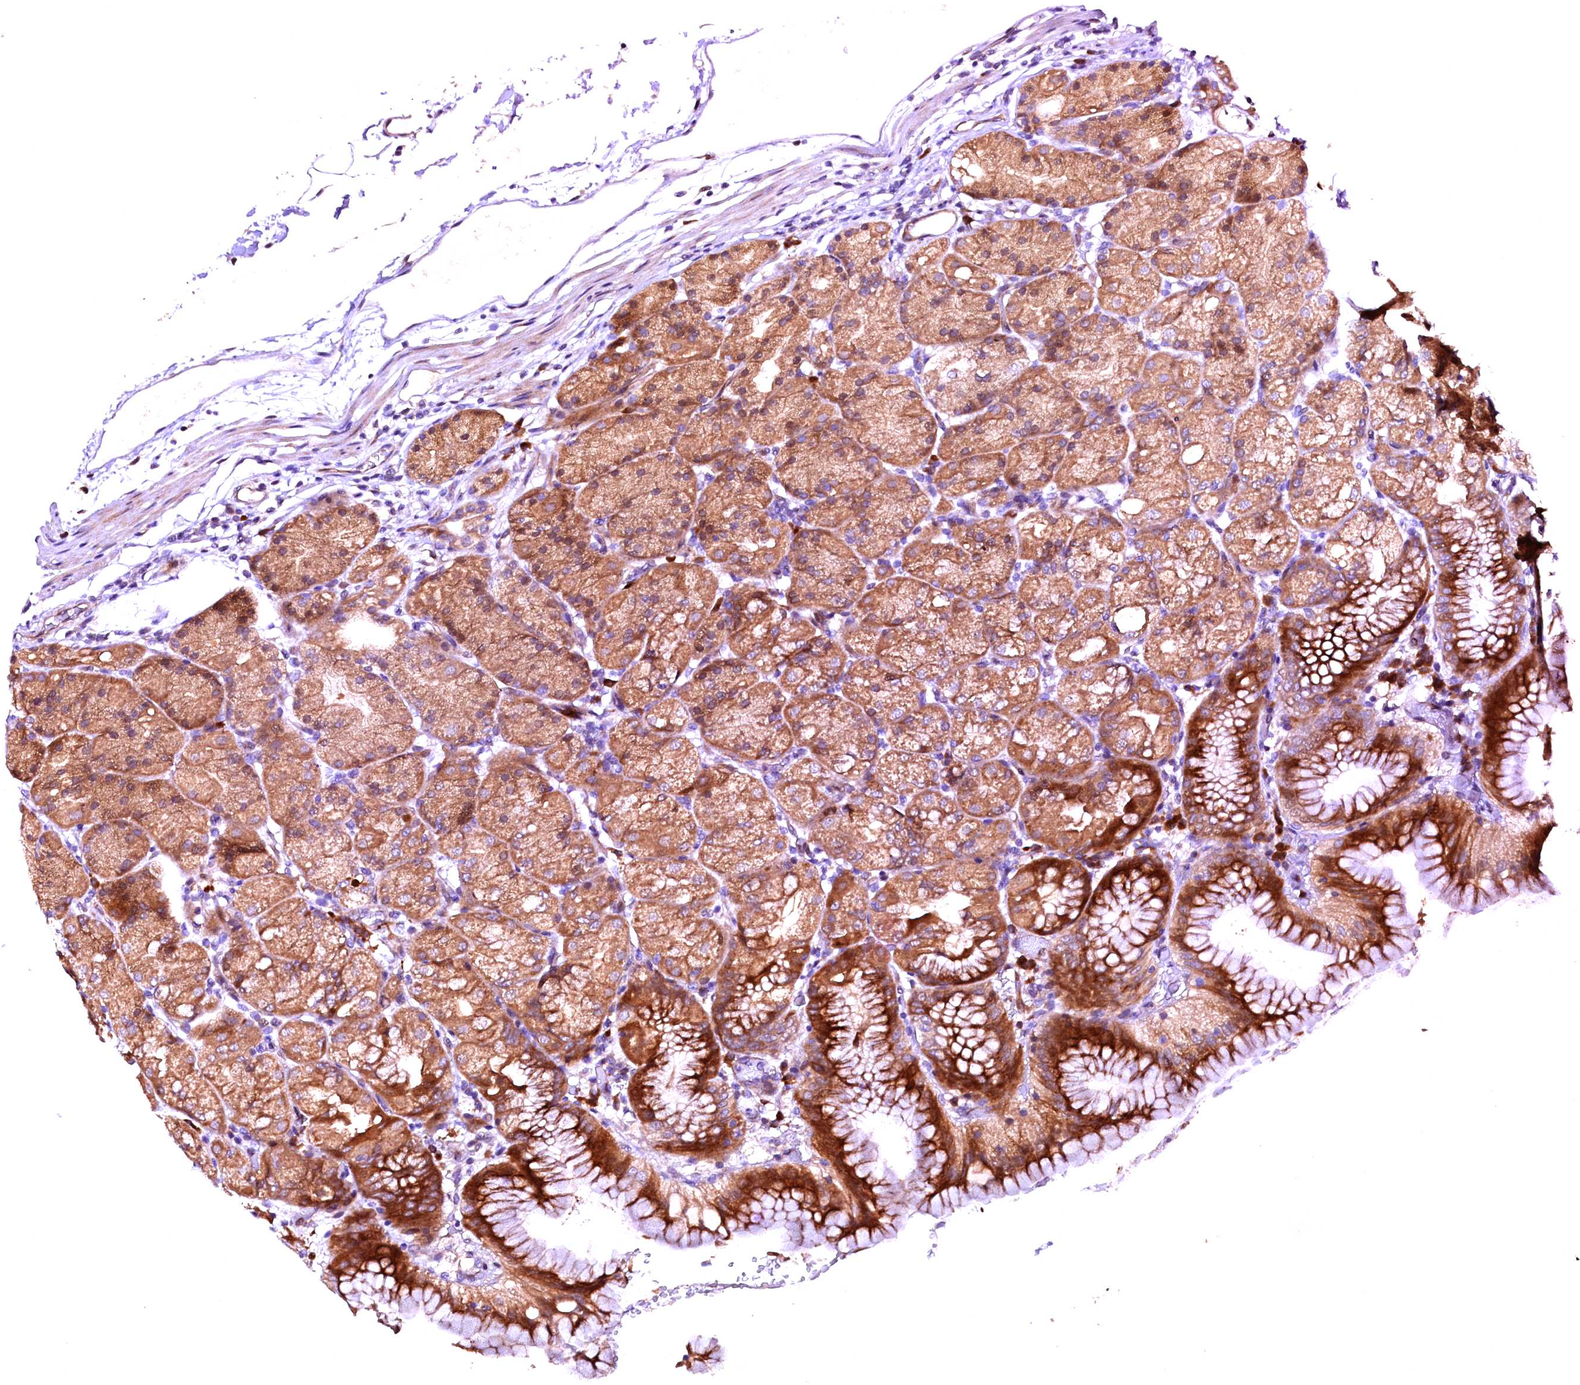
{"staining": {"intensity": "strong", "quantity": "25%-75%", "location": "cytoplasmic/membranous"}, "tissue": "stomach", "cell_type": "Glandular cells", "image_type": "normal", "snomed": [{"axis": "morphology", "description": "Normal tissue, NOS"}, {"axis": "topography", "description": "Stomach, upper"}, {"axis": "topography", "description": "Stomach, lower"}], "caption": "The immunohistochemical stain shows strong cytoplasmic/membranous expression in glandular cells of unremarkable stomach. Immunohistochemistry stains the protein of interest in brown and the nuclei are stained blue.", "gene": "RPUSD2", "patient": {"sex": "male", "age": 62}}